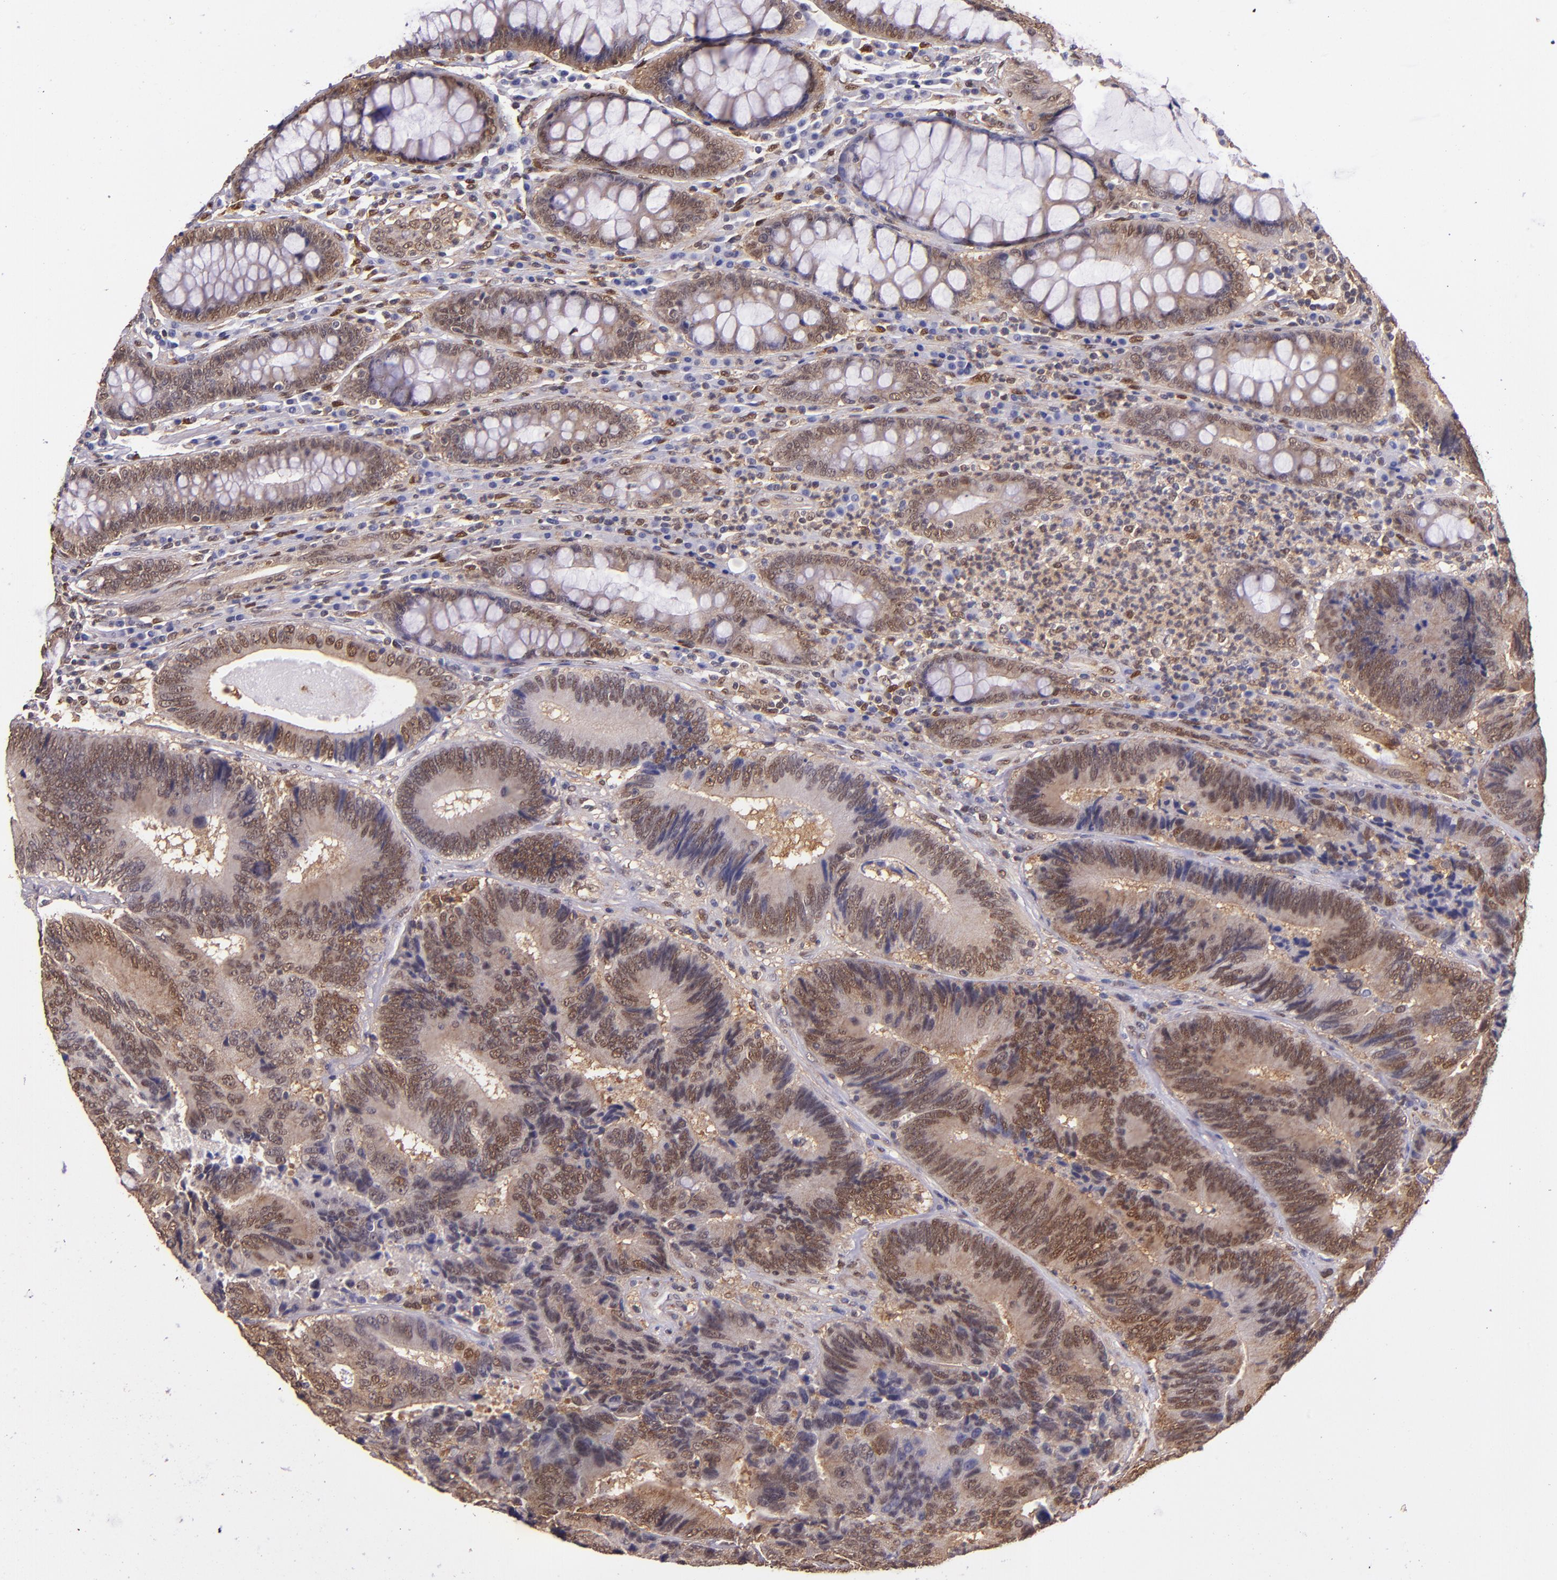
{"staining": {"intensity": "moderate", "quantity": ">75%", "location": "cytoplasmic/membranous,nuclear"}, "tissue": "colorectal cancer", "cell_type": "Tumor cells", "image_type": "cancer", "snomed": [{"axis": "morphology", "description": "Normal tissue, NOS"}, {"axis": "morphology", "description": "Adenocarcinoma, NOS"}, {"axis": "topography", "description": "Colon"}], "caption": "Human colorectal cancer (adenocarcinoma) stained with a brown dye exhibits moderate cytoplasmic/membranous and nuclear positive positivity in about >75% of tumor cells.", "gene": "STAT6", "patient": {"sex": "female", "age": 78}}